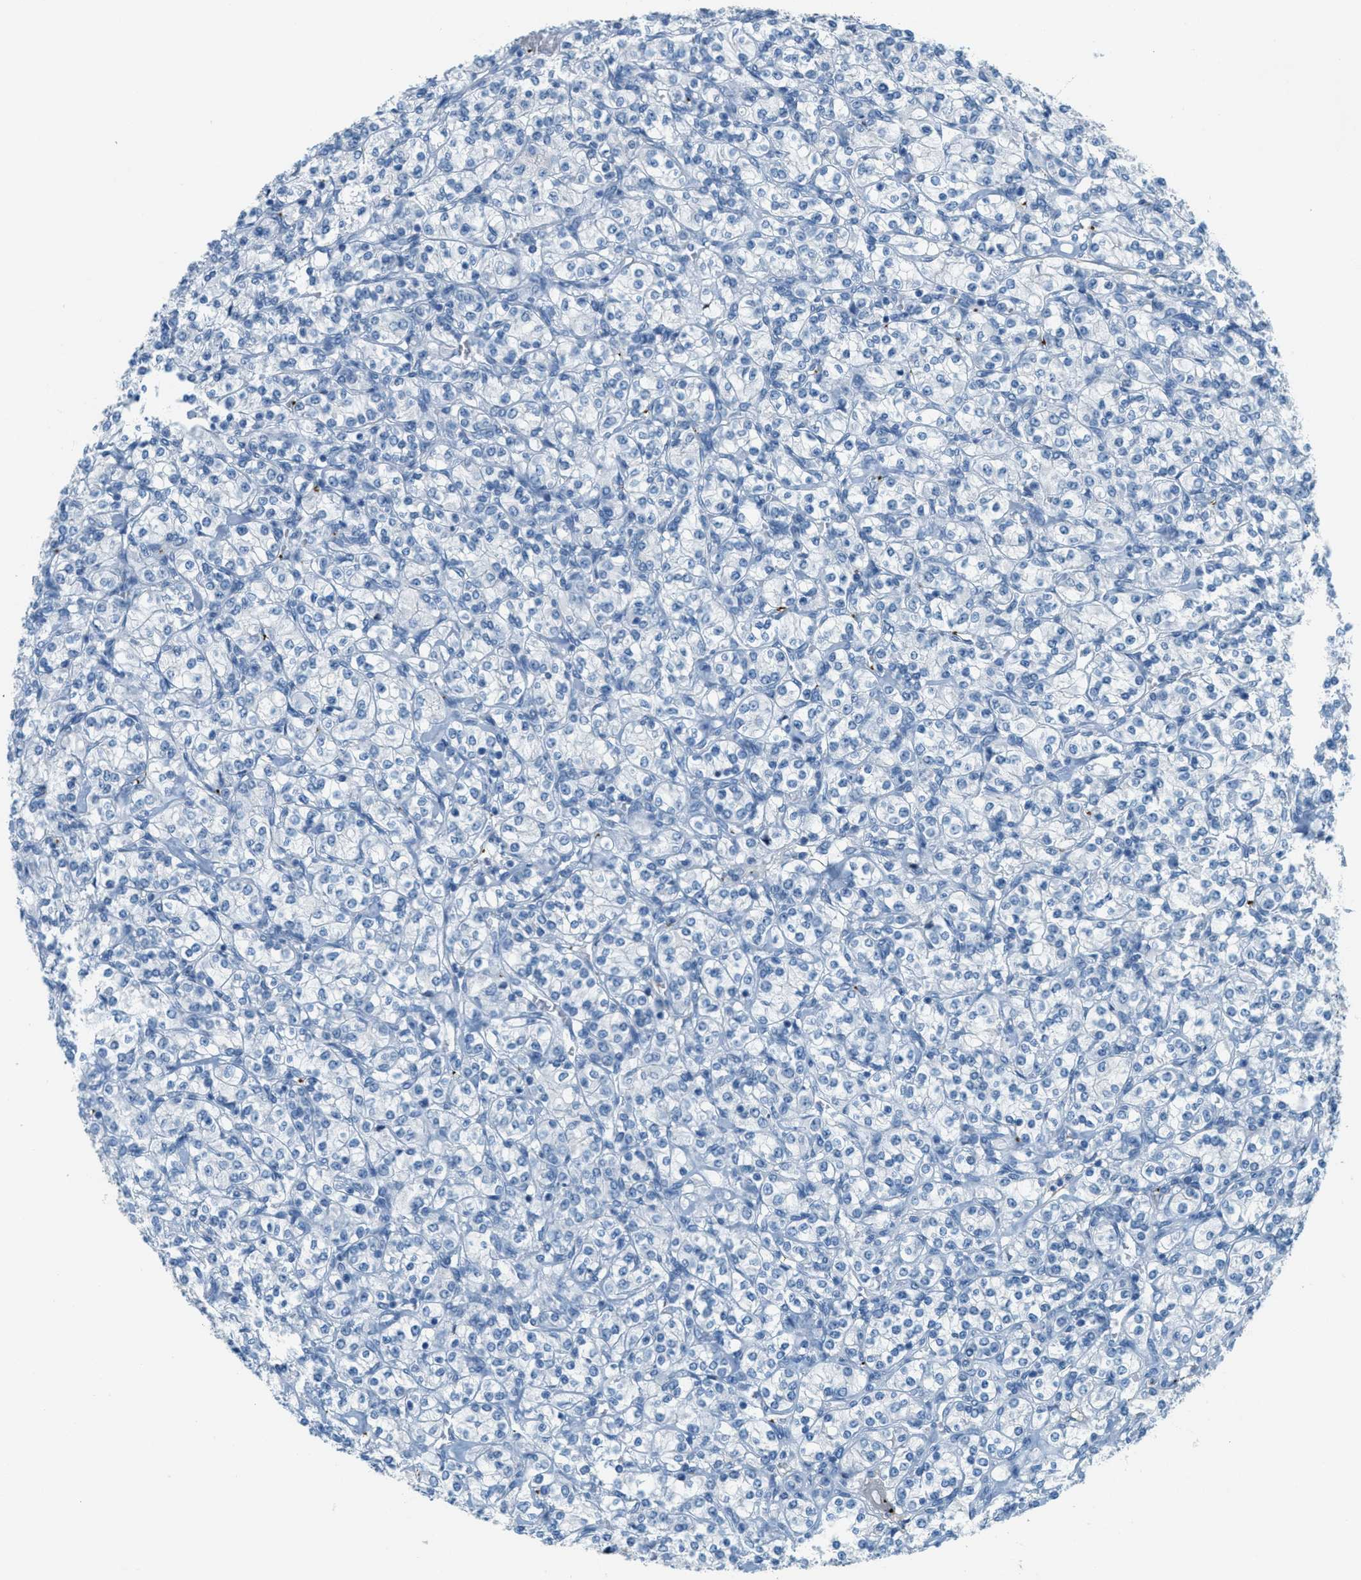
{"staining": {"intensity": "negative", "quantity": "none", "location": "none"}, "tissue": "renal cancer", "cell_type": "Tumor cells", "image_type": "cancer", "snomed": [{"axis": "morphology", "description": "Adenocarcinoma, NOS"}, {"axis": "topography", "description": "Kidney"}], "caption": "The IHC image has no significant staining in tumor cells of renal cancer (adenocarcinoma) tissue. Nuclei are stained in blue.", "gene": "PPBP", "patient": {"sex": "male", "age": 77}}